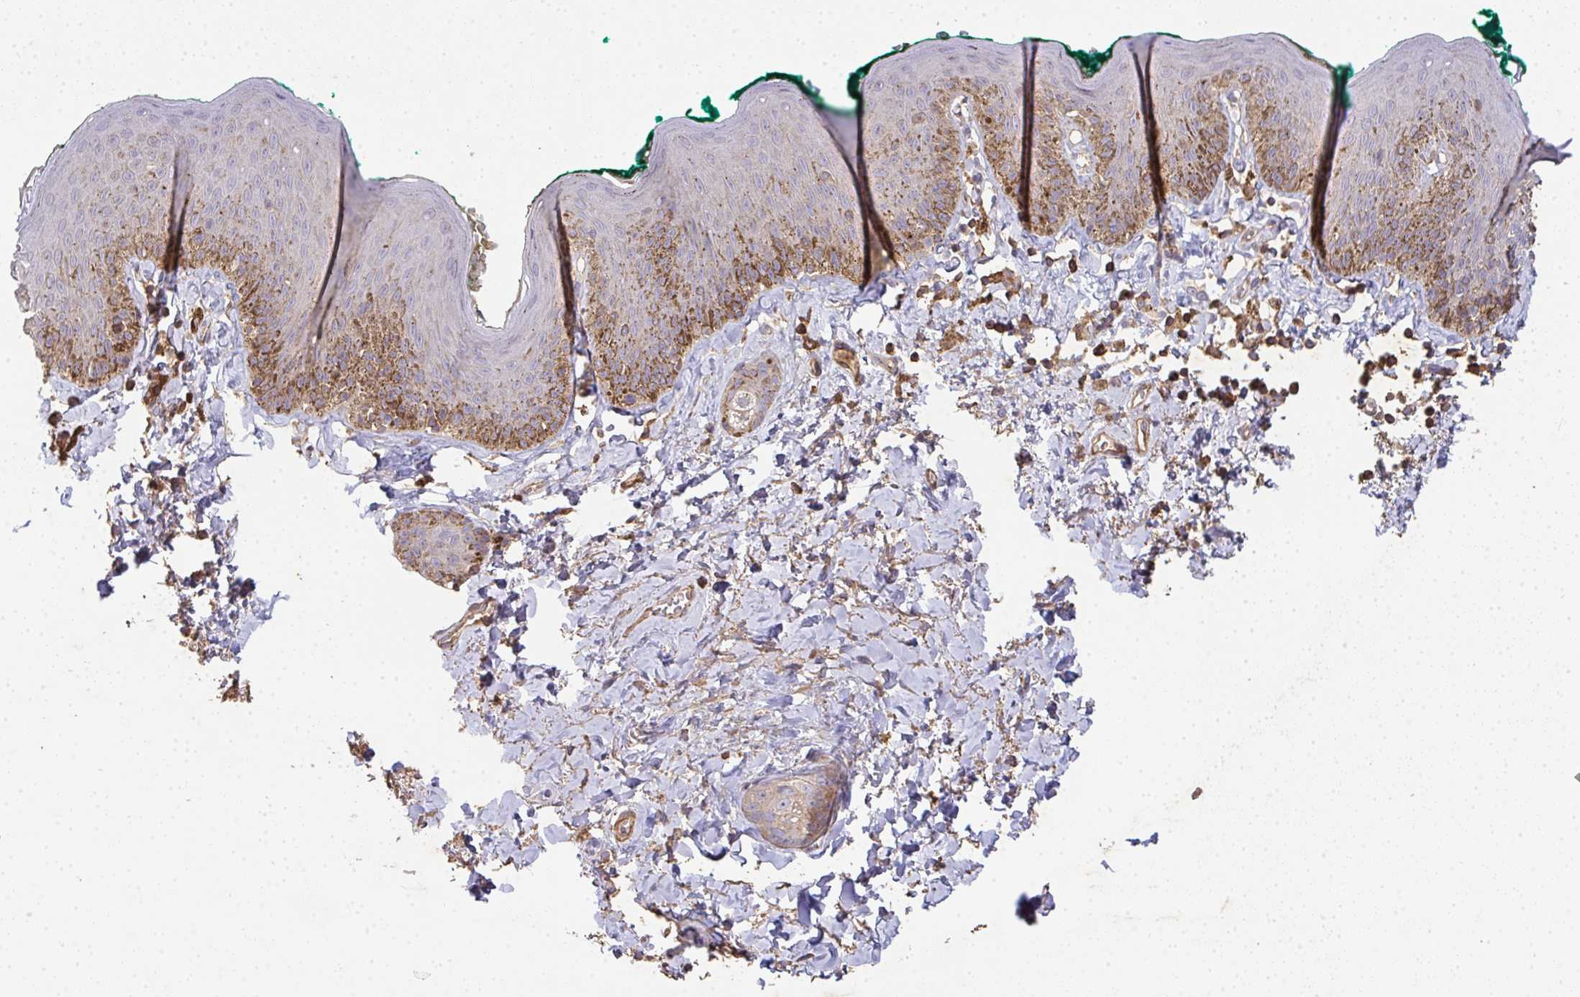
{"staining": {"intensity": "moderate", "quantity": "<25%", "location": "cytoplasmic/membranous"}, "tissue": "skin", "cell_type": "Epidermal cells", "image_type": "normal", "snomed": [{"axis": "morphology", "description": "Normal tissue, NOS"}, {"axis": "topography", "description": "Vulva"}, {"axis": "topography", "description": "Peripheral nerve tissue"}], "caption": "A histopathology image of human skin stained for a protein reveals moderate cytoplasmic/membranous brown staining in epidermal cells.", "gene": "TNMD", "patient": {"sex": "female", "age": 66}}